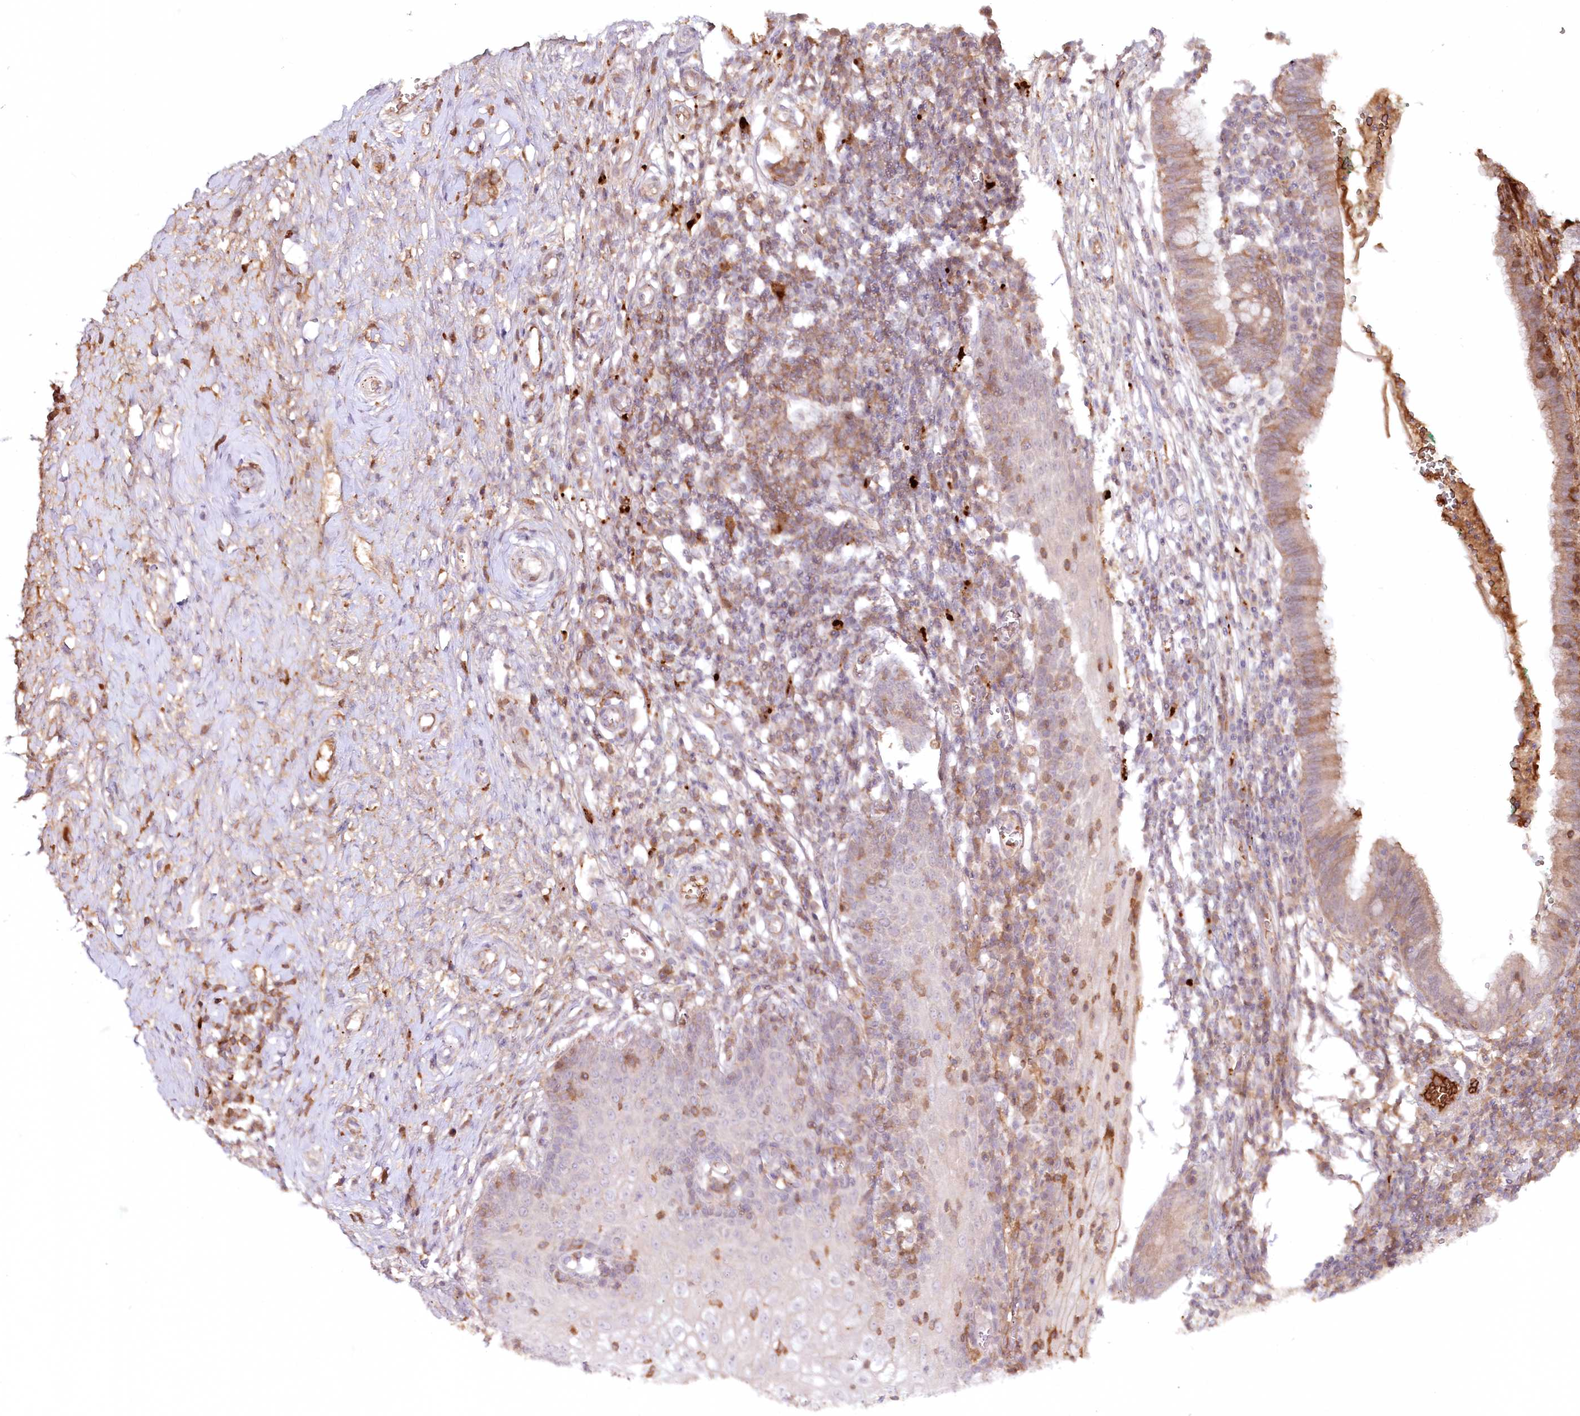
{"staining": {"intensity": "moderate", "quantity": "<25%", "location": "cytoplasmic/membranous"}, "tissue": "cervix", "cell_type": "Glandular cells", "image_type": "normal", "snomed": [{"axis": "morphology", "description": "Normal tissue, NOS"}, {"axis": "morphology", "description": "Adenocarcinoma, NOS"}, {"axis": "topography", "description": "Cervix"}], "caption": "Cervix stained with a brown dye displays moderate cytoplasmic/membranous positive positivity in about <25% of glandular cells.", "gene": "PSAPL1", "patient": {"sex": "female", "age": 29}}